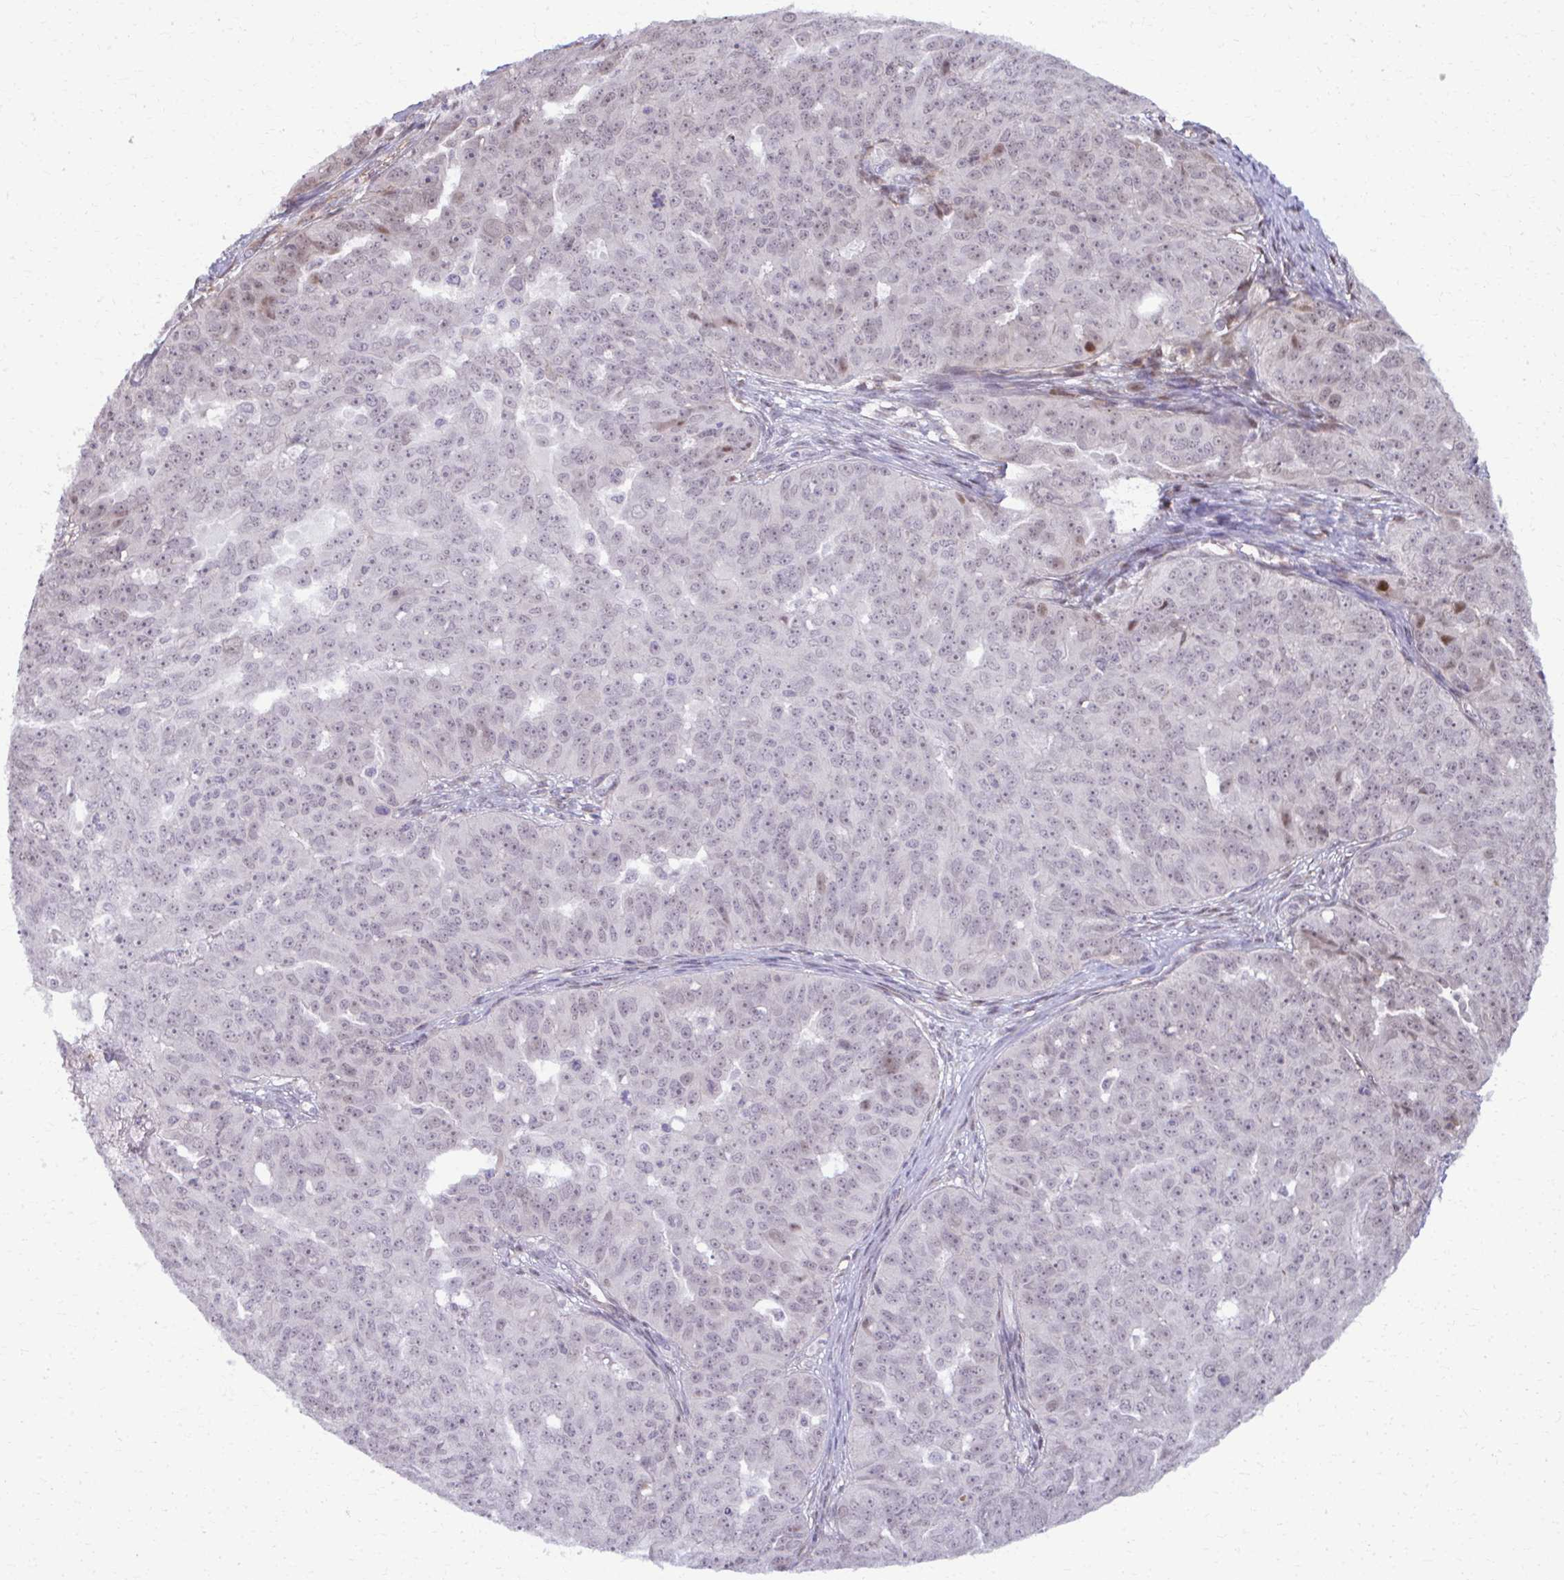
{"staining": {"intensity": "weak", "quantity": "25%-75%", "location": "nuclear"}, "tissue": "ovarian cancer", "cell_type": "Tumor cells", "image_type": "cancer", "snomed": [{"axis": "morphology", "description": "Carcinoma, endometroid"}, {"axis": "topography", "description": "Ovary"}], "caption": "High-power microscopy captured an immunohistochemistry (IHC) histopathology image of endometroid carcinoma (ovarian), revealing weak nuclear staining in about 25%-75% of tumor cells.", "gene": "MAF1", "patient": {"sex": "female", "age": 70}}